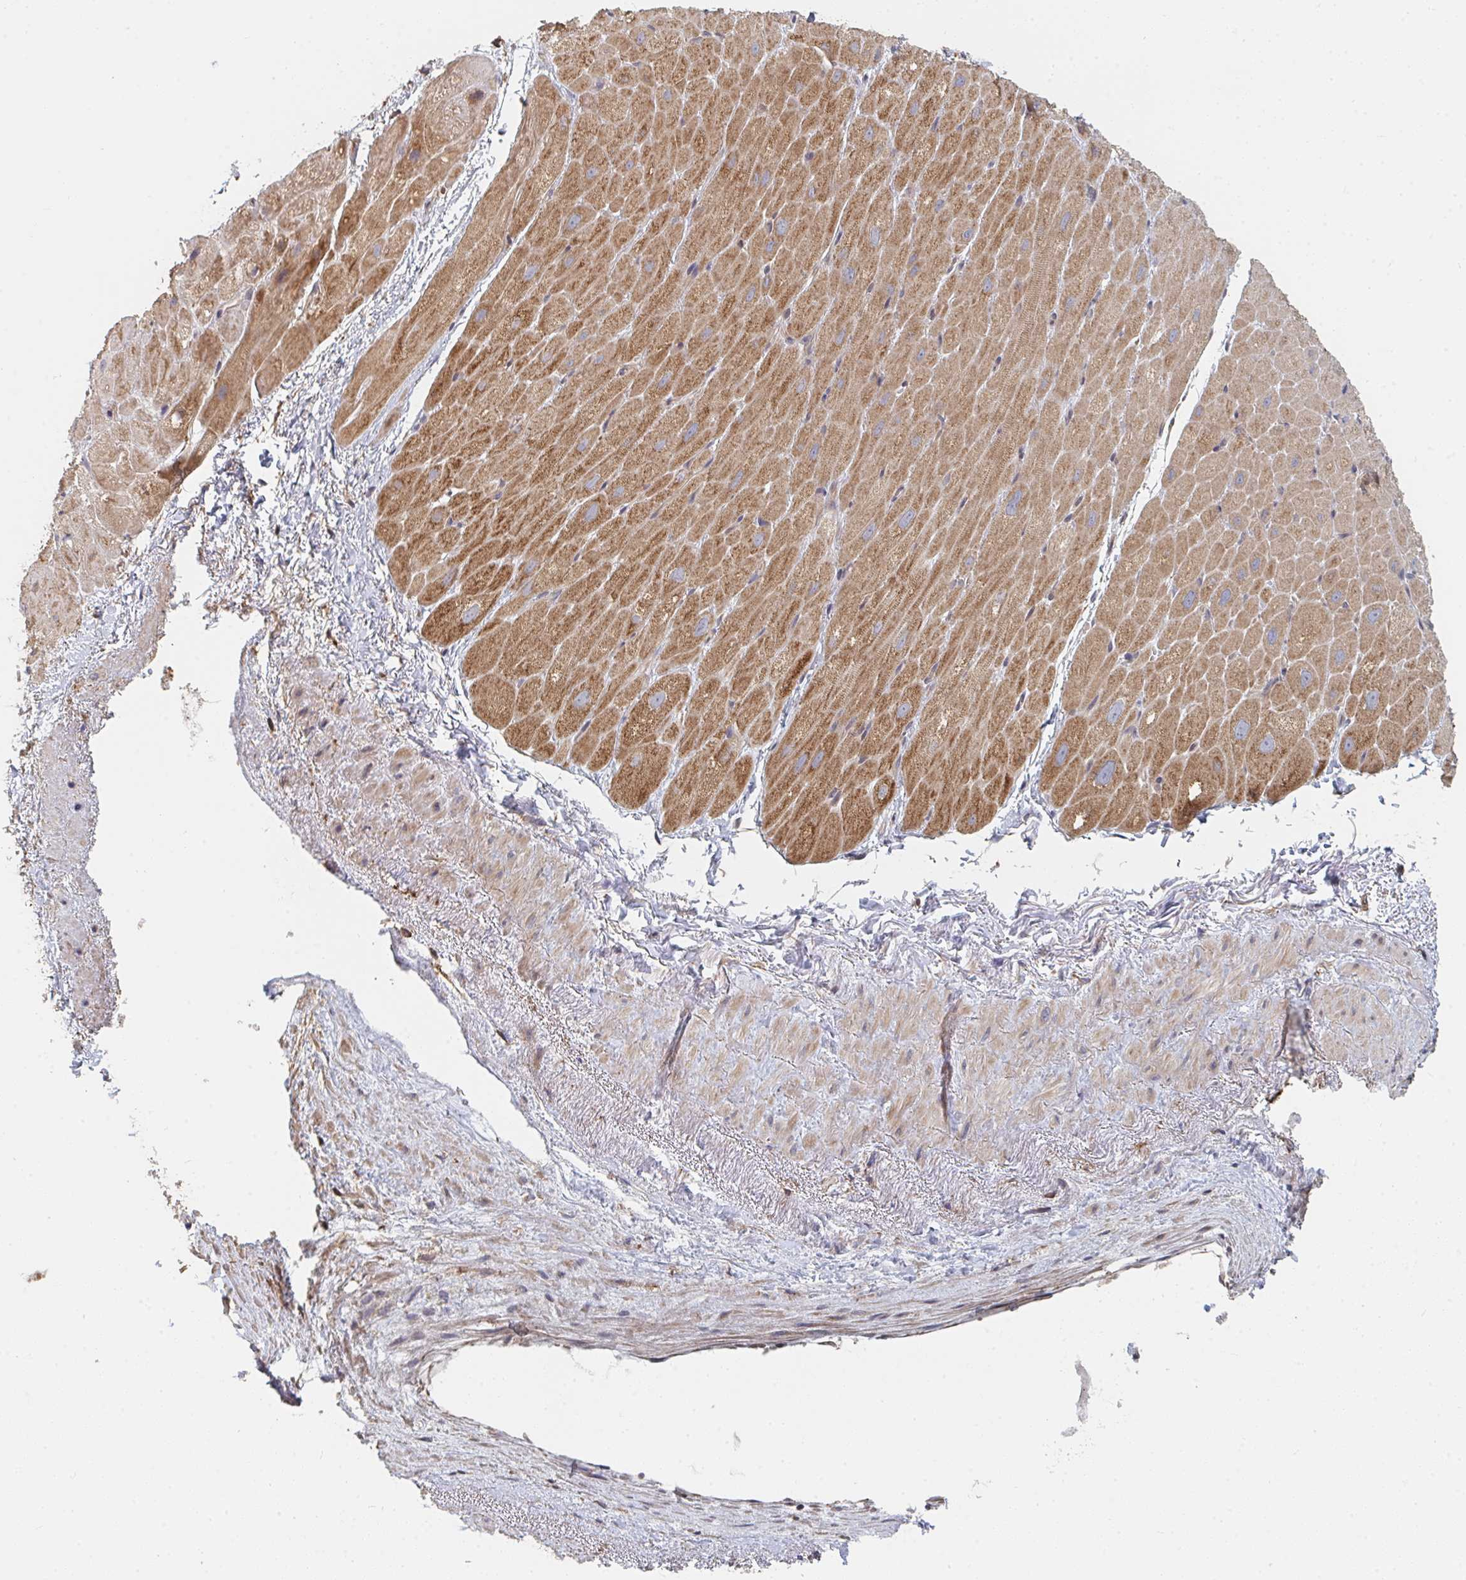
{"staining": {"intensity": "moderate", "quantity": ">75%", "location": "cytoplasmic/membranous"}, "tissue": "heart muscle", "cell_type": "Cardiomyocytes", "image_type": "normal", "snomed": [{"axis": "morphology", "description": "Normal tissue, NOS"}, {"axis": "topography", "description": "Heart"}], "caption": "Human heart muscle stained with a brown dye exhibits moderate cytoplasmic/membranous positive expression in approximately >75% of cardiomyocytes.", "gene": "PTEN", "patient": {"sex": "male", "age": 62}}